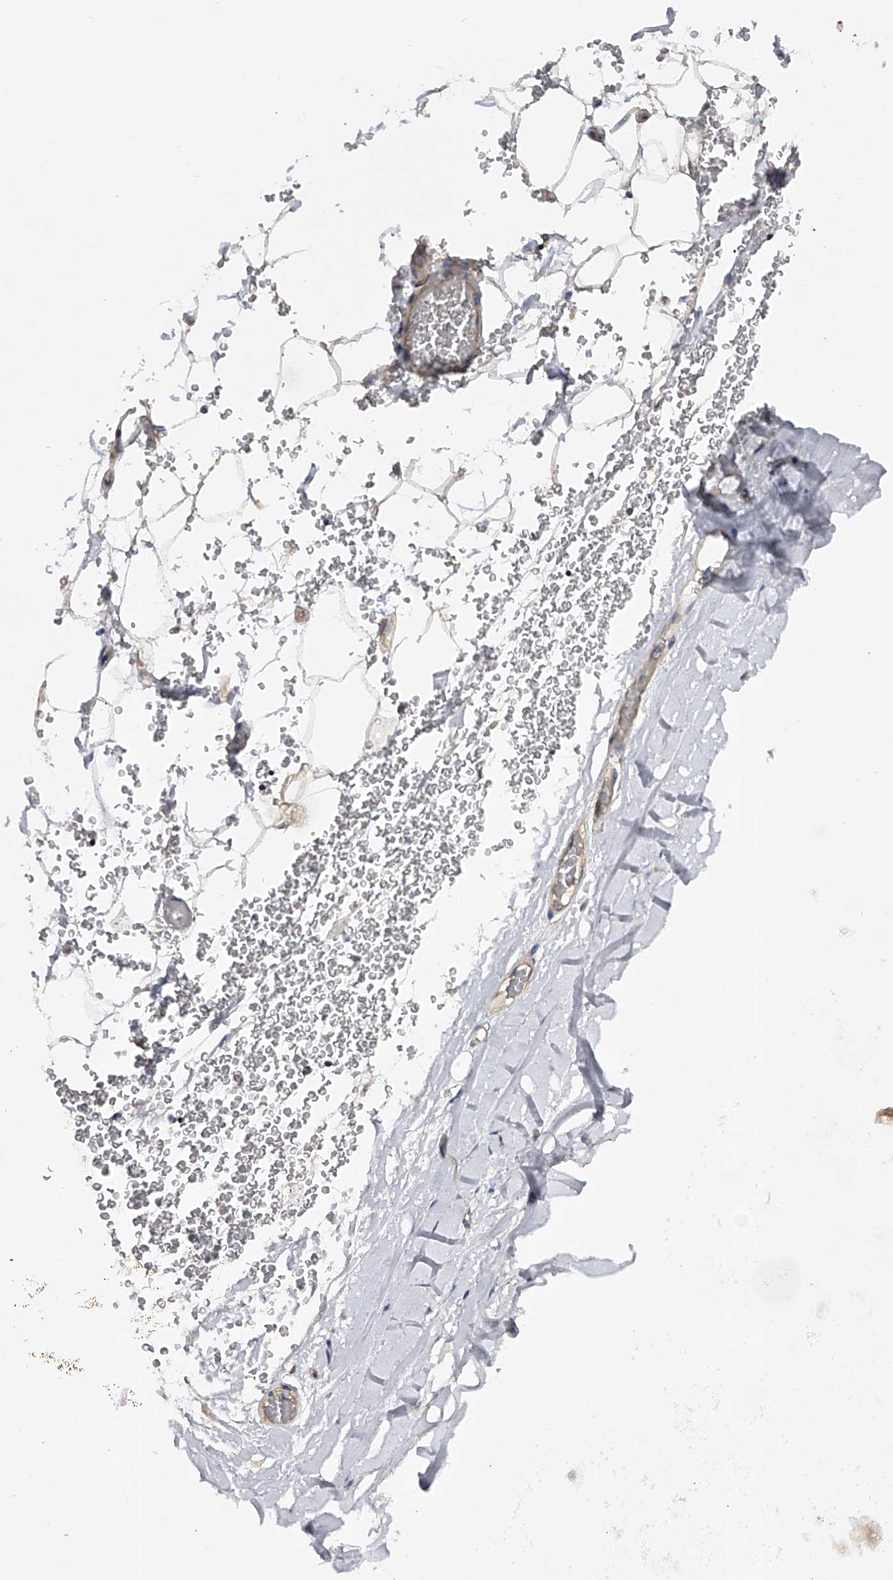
{"staining": {"intensity": "negative", "quantity": "none", "location": "none"}, "tissue": "adipose tissue", "cell_type": "Adipocytes", "image_type": "normal", "snomed": [{"axis": "morphology", "description": "Normal tissue, NOS"}, {"axis": "topography", "description": "Bronchus"}], "caption": "DAB immunohistochemical staining of unremarkable adipose tissue displays no significant positivity in adipocytes.", "gene": "CFAP298", "patient": {"sex": "male", "age": 66}}